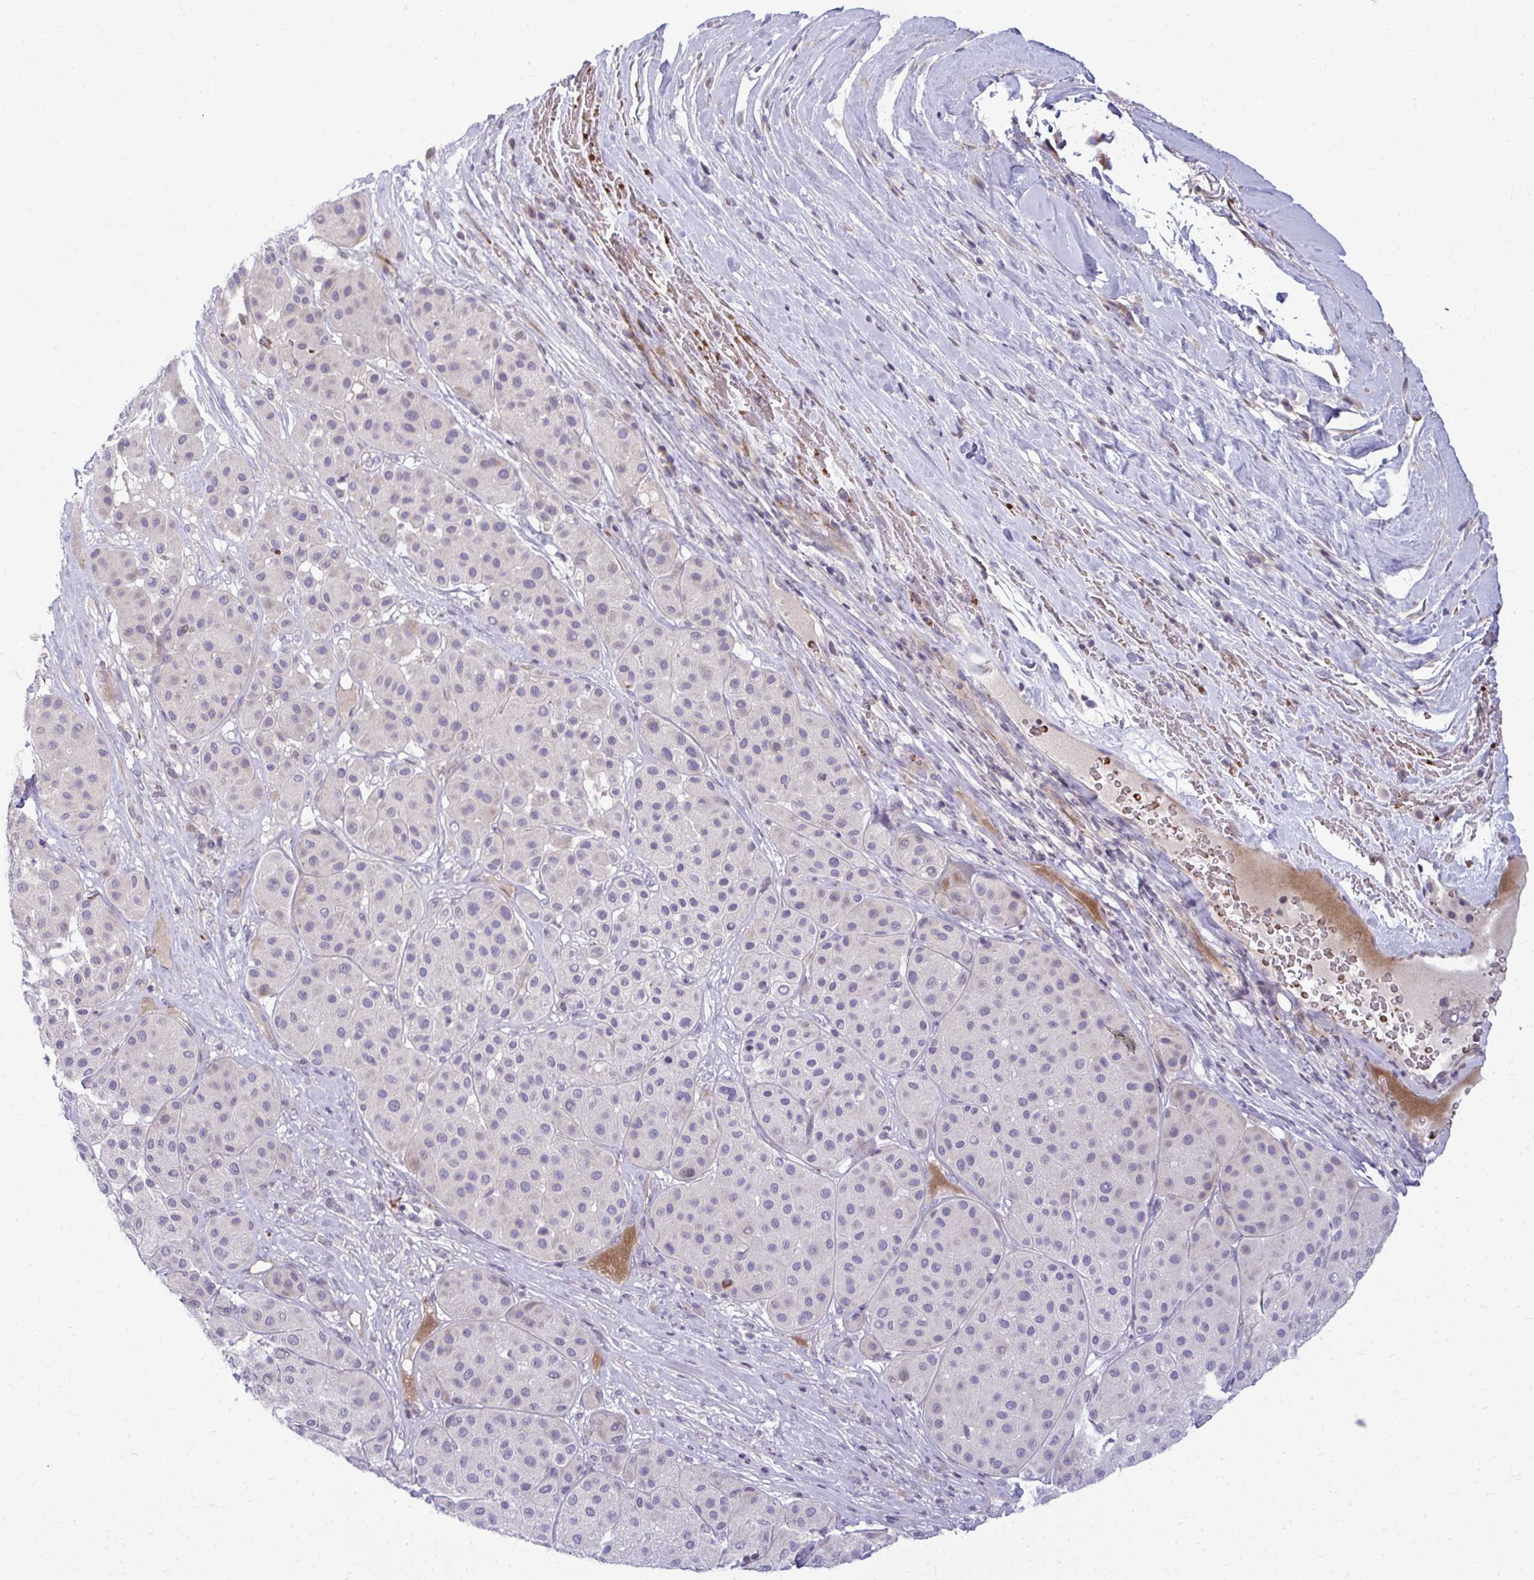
{"staining": {"intensity": "negative", "quantity": "none", "location": "none"}, "tissue": "melanoma", "cell_type": "Tumor cells", "image_type": "cancer", "snomed": [{"axis": "morphology", "description": "Malignant melanoma, Metastatic site"}, {"axis": "topography", "description": "Smooth muscle"}], "caption": "Immunohistochemical staining of human melanoma demonstrates no significant expression in tumor cells. (DAB (3,3'-diaminobenzidine) IHC, high magnification).", "gene": "SLC14A1", "patient": {"sex": "male", "age": 41}}